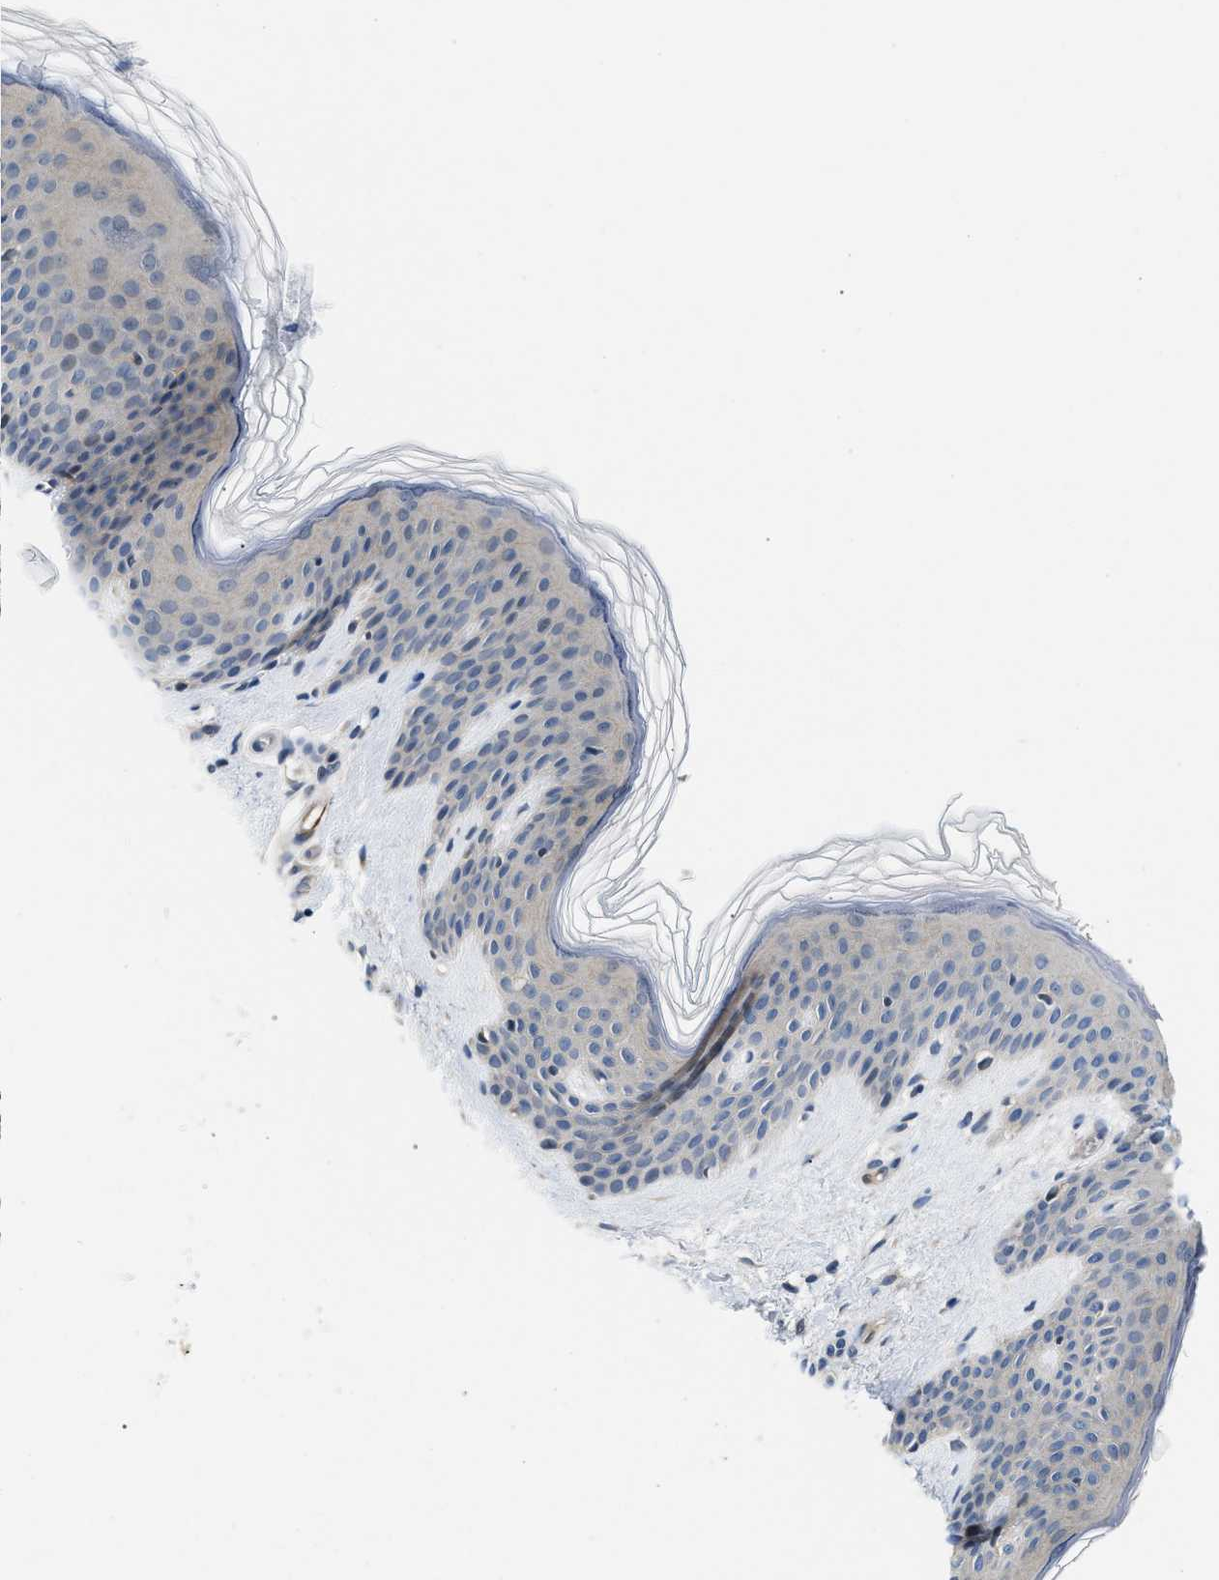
{"staining": {"intensity": "negative", "quantity": "none", "location": "none"}, "tissue": "skin", "cell_type": "Fibroblasts", "image_type": "normal", "snomed": [{"axis": "morphology", "description": "Normal tissue, NOS"}, {"axis": "topography", "description": "Skin"}], "caption": "Unremarkable skin was stained to show a protein in brown. There is no significant positivity in fibroblasts. Nuclei are stained in blue.", "gene": "CLGN", "patient": {"sex": "male", "age": 41}}